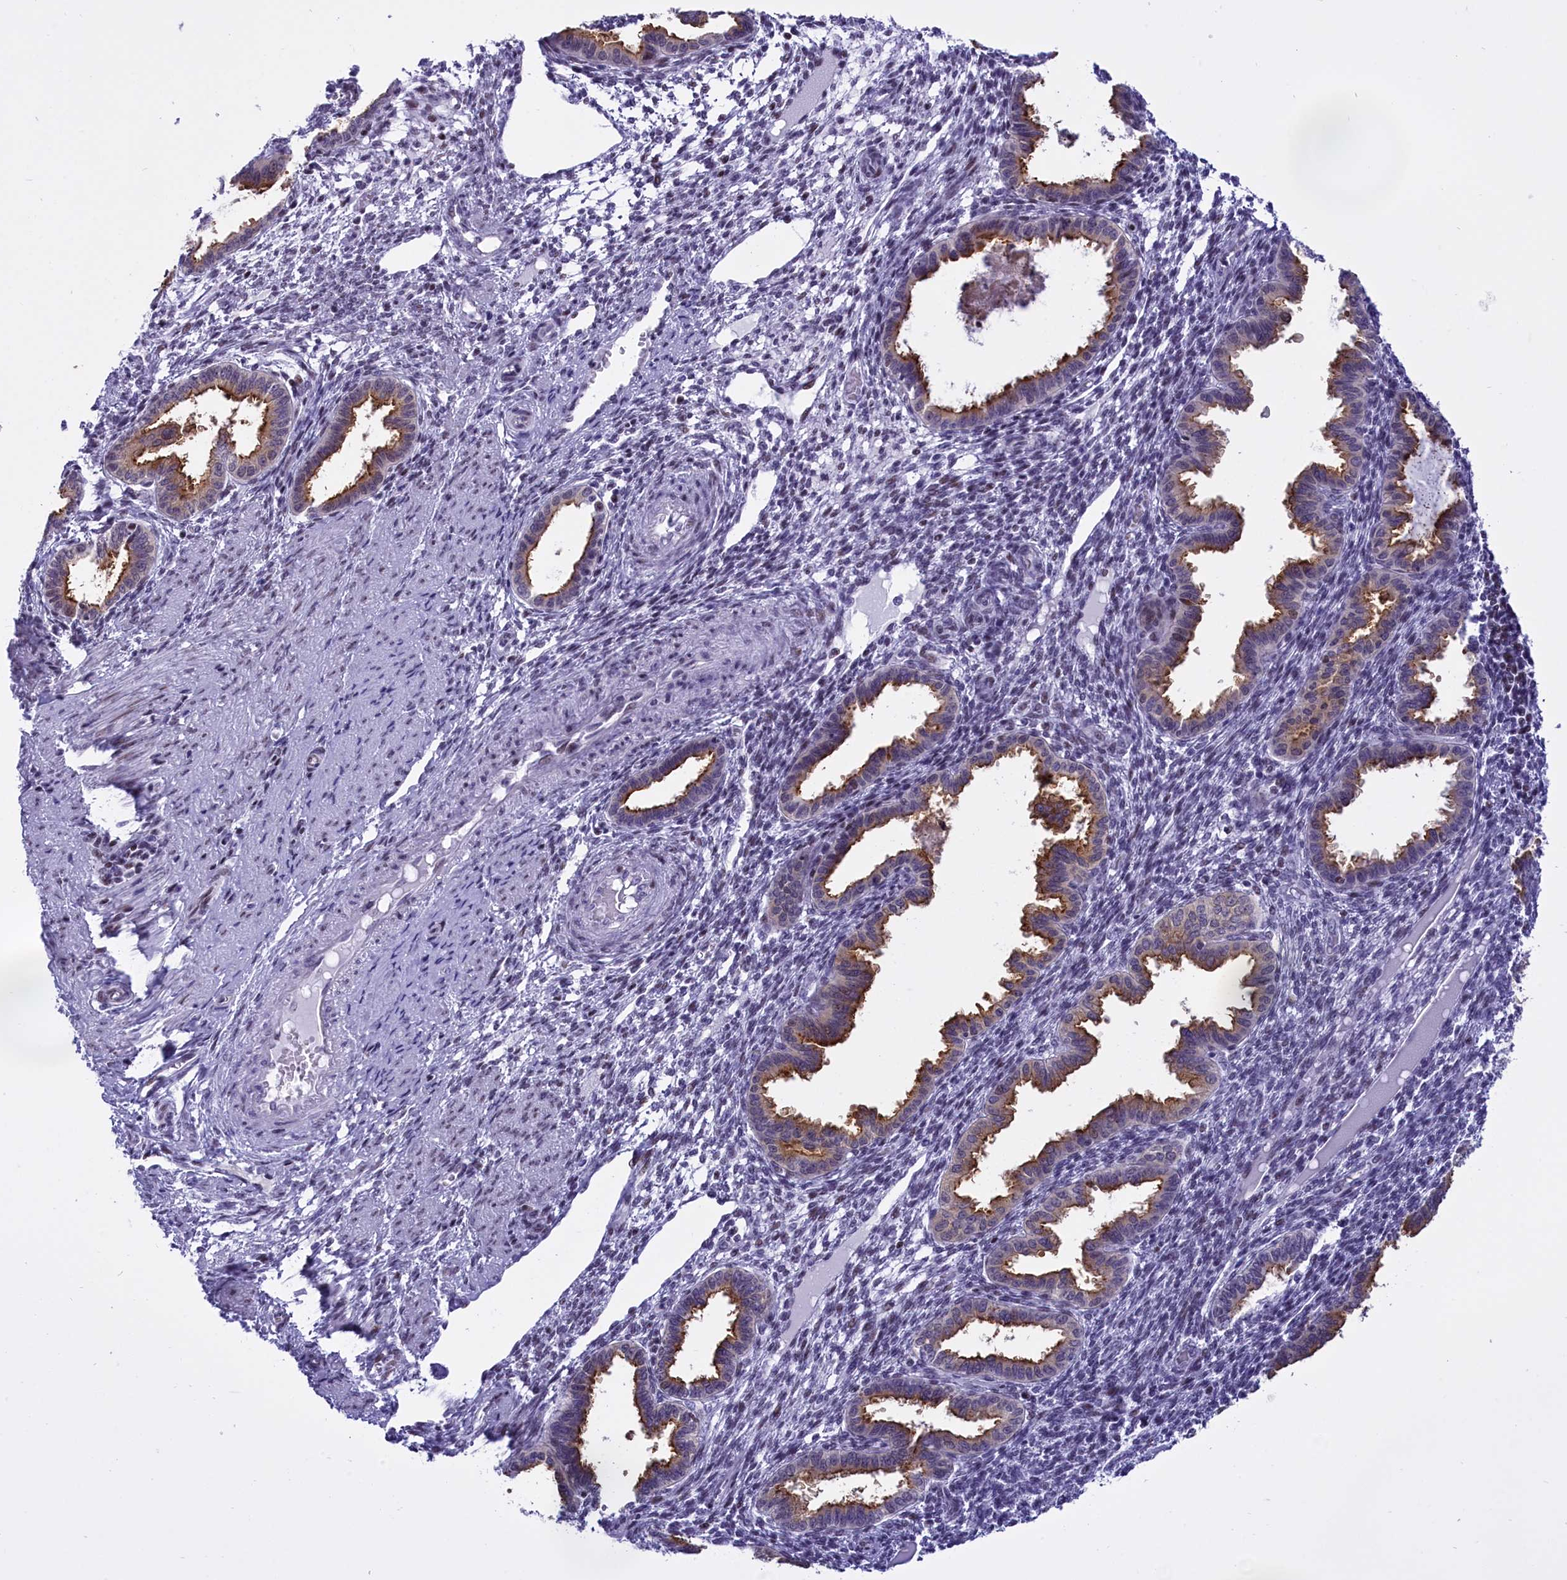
{"staining": {"intensity": "weak", "quantity": "<25%", "location": "nuclear"}, "tissue": "endometrium", "cell_type": "Cells in endometrial stroma", "image_type": "normal", "snomed": [{"axis": "morphology", "description": "Normal tissue, NOS"}, {"axis": "topography", "description": "Endometrium"}], "caption": "DAB (3,3'-diaminobenzidine) immunohistochemical staining of unremarkable endometrium demonstrates no significant positivity in cells in endometrial stroma. (Brightfield microscopy of DAB (3,3'-diaminobenzidine) immunohistochemistry (IHC) at high magnification).", "gene": "SPIRE2", "patient": {"sex": "female", "age": 33}}